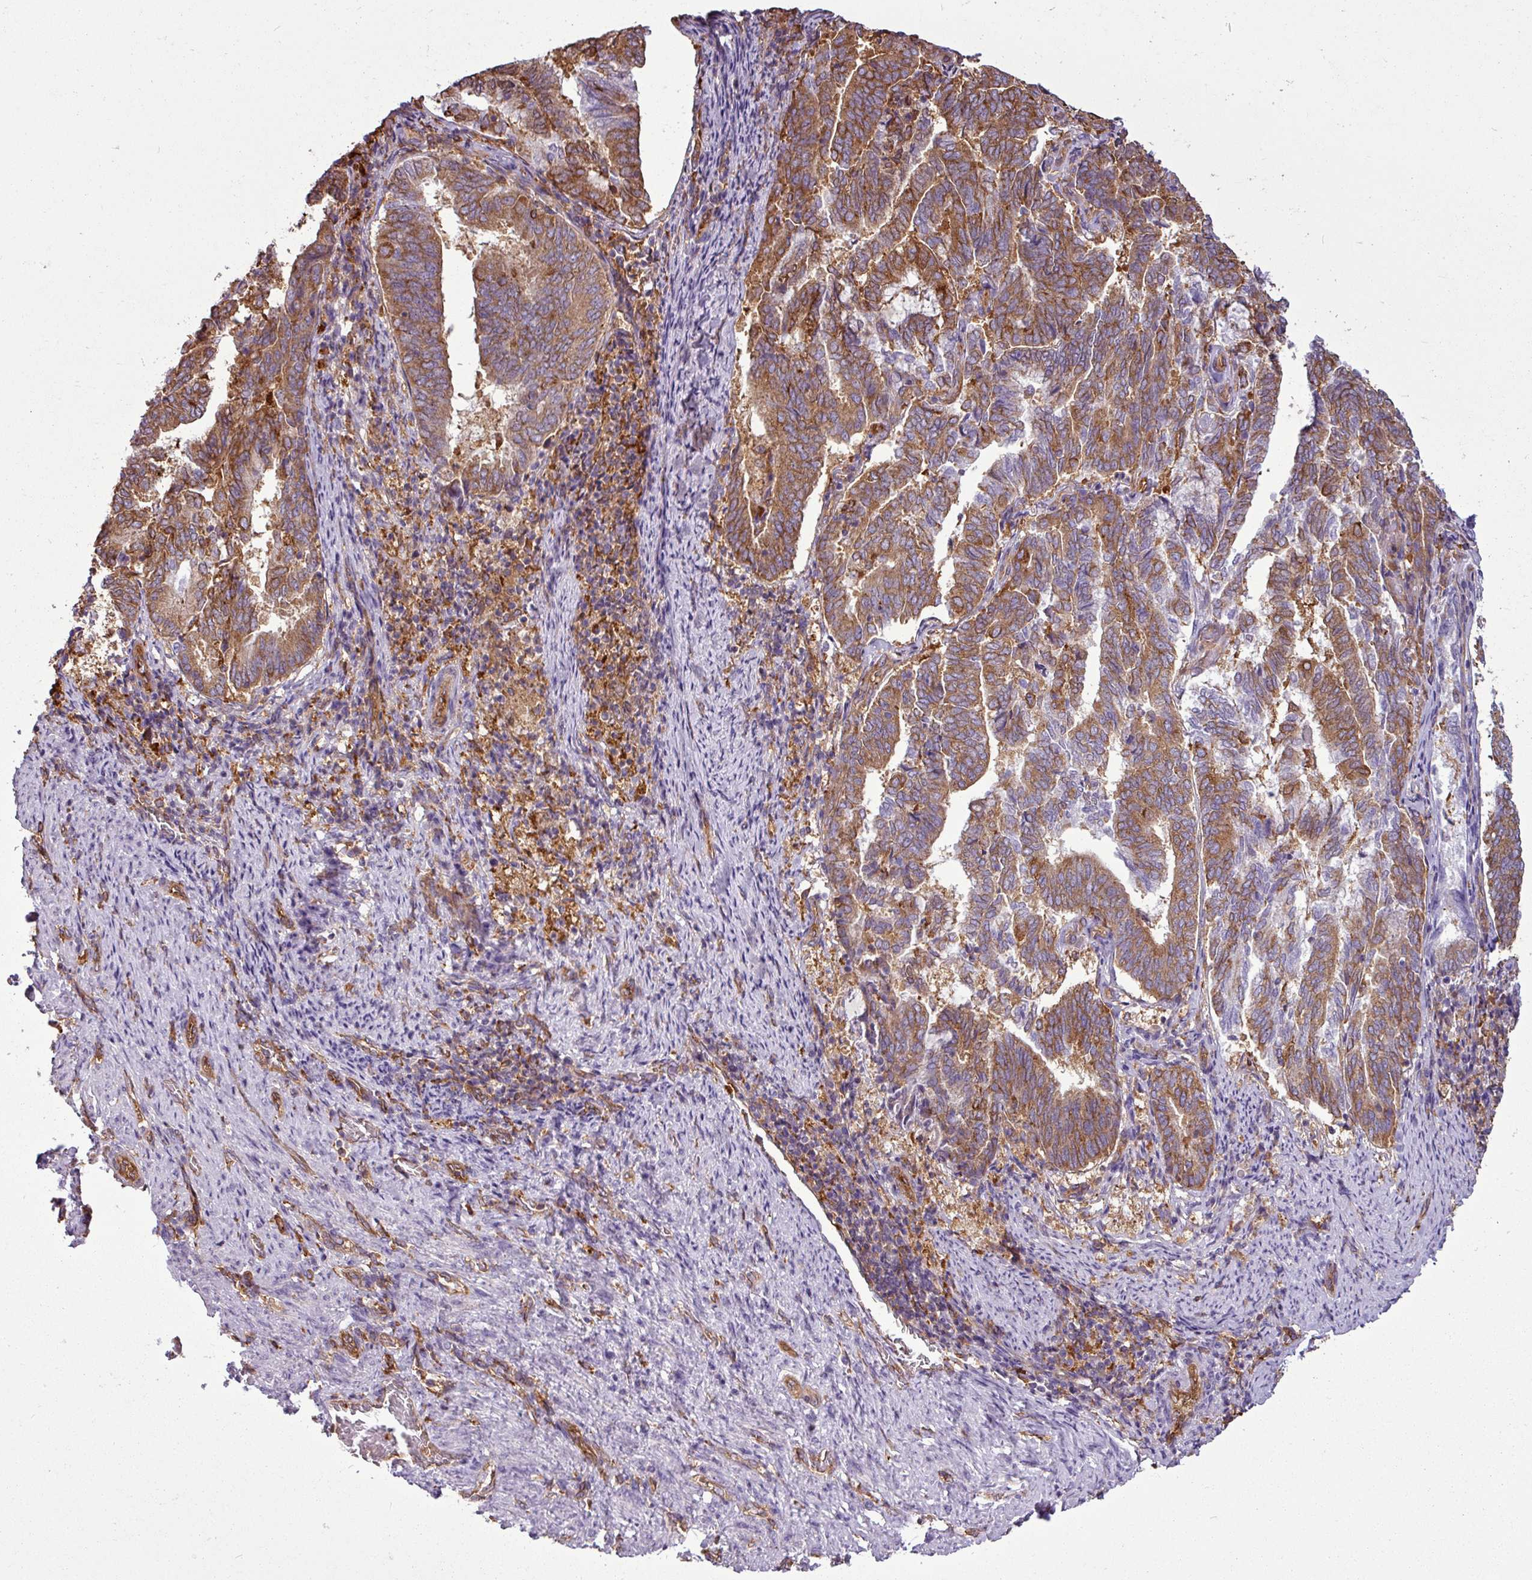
{"staining": {"intensity": "moderate", "quantity": ">75%", "location": "cytoplasmic/membranous"}, "tissue": "endometrial cancer", "cell_type": "Tumor cells", "image_type": "cancer", "snomed": [{"axis": "morphology", "description": "Adenocarcinoma, NOS"}, {"axis": "topography", "description": "Endometrium"}], "caption": "Adenocarcinoma (endometrial) stained for a protein (brown) exhibits moderate cytoplasmic/membranous positive expression in about >75% of tumor cells.", "gene": "PACSIN2", "patient": {"sex": "female", "age": 80}}